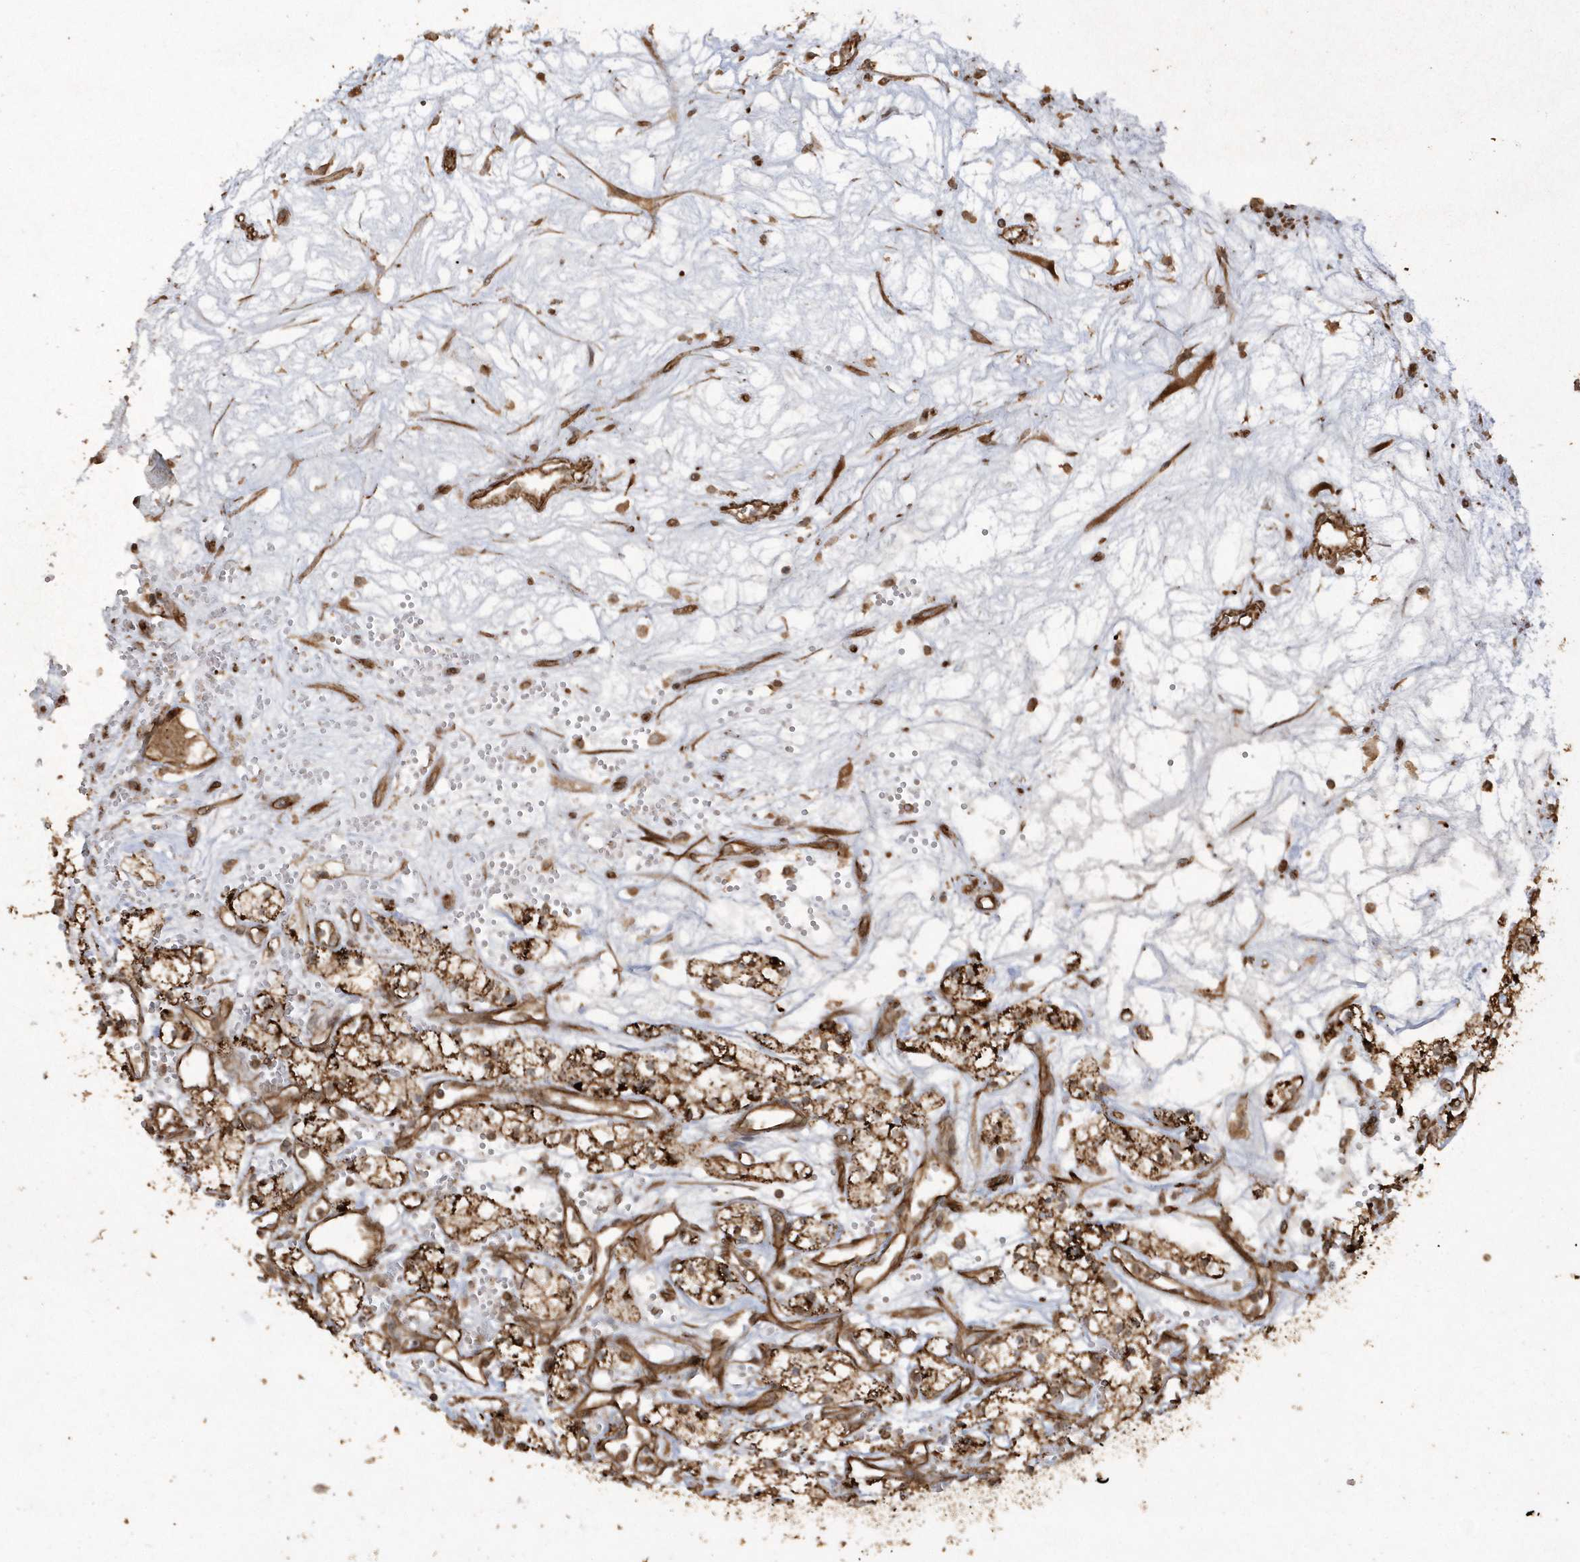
{"staining": {"intensity": "strong", "quantity": ">75%", "location": "cytoplasmic/membranous"}, "tissue": "renal cancer", "cell_type": "Tumor cells", "image_type": "cancer", "snomed": [{"axis": "morphology", "description": "Adenocarcinoma, NOS"}, {"axis": "topography", "description": "Kidney"}], "caption": "Immunohistochemistry micrograph of neoplastic tissue: renal cancer stained using immunohistochemistry (IHC) exhibits high levels of strong protein expression localized specifically in the cytoplasmic/membranous of tumor cells, appearing as a cytoplasmic/membranous brown color.", "gene": "AVPI1", "patient": {"sex": "male", "age": 59}}